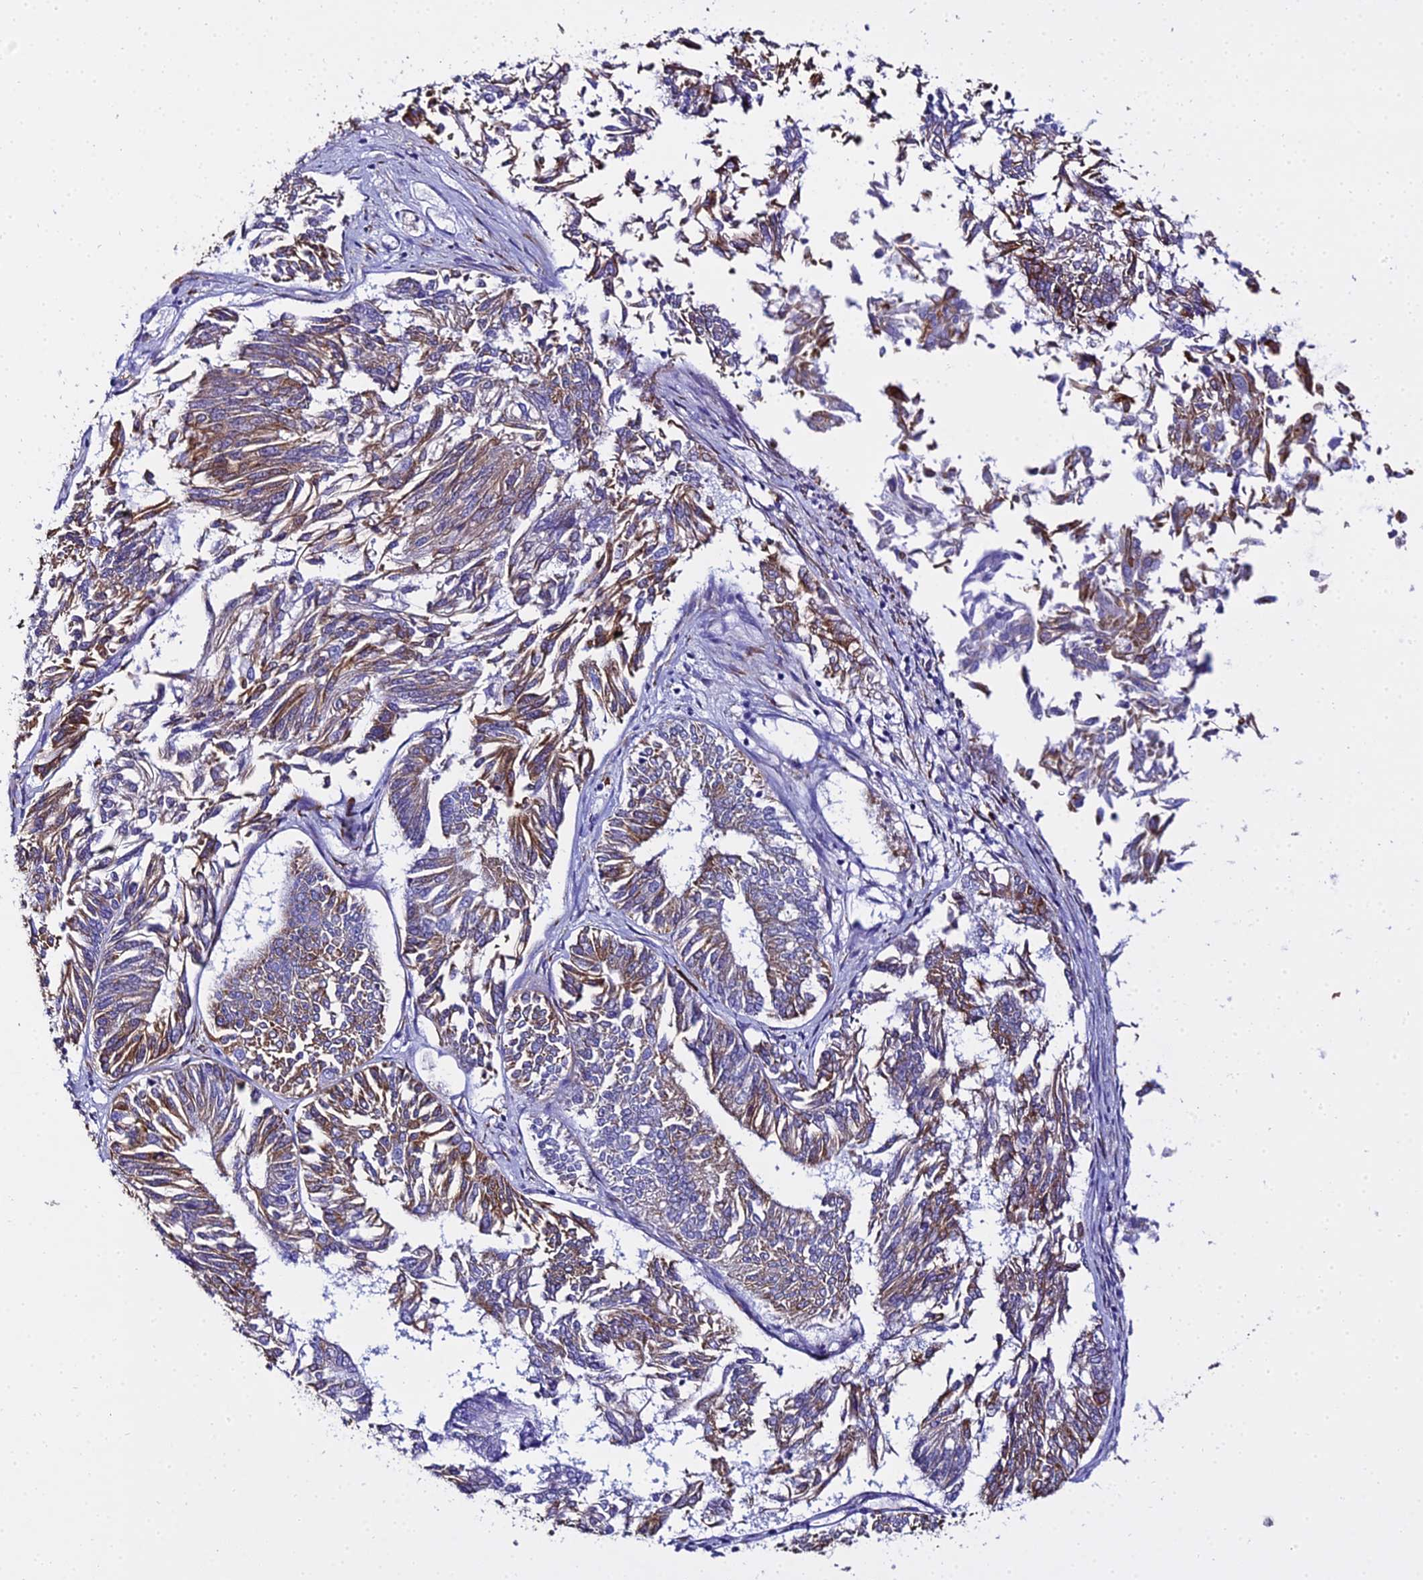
{"staining": {"intensity": "moderate", "quantity": ">75%", "location": "cytoplasmic/membranous"}, "tissue": "endometrial cancer", "cell_type": "Tumor cells", "image_type": "cancer", "snomed": [{"axis": "morphology", "description": "Adenocarcinoma, NOS"}, {"axis": "topography", "description": "Endometrium"}], "caption": "IHC of adenocarcinoma (endometrial) demonstrates medium levels of moderate cytoplasmic/membranous positivity in approximately >75% of tumor cells.", "gene": "TXNDC5", "patient": {"sex": "female", "age": 58}}